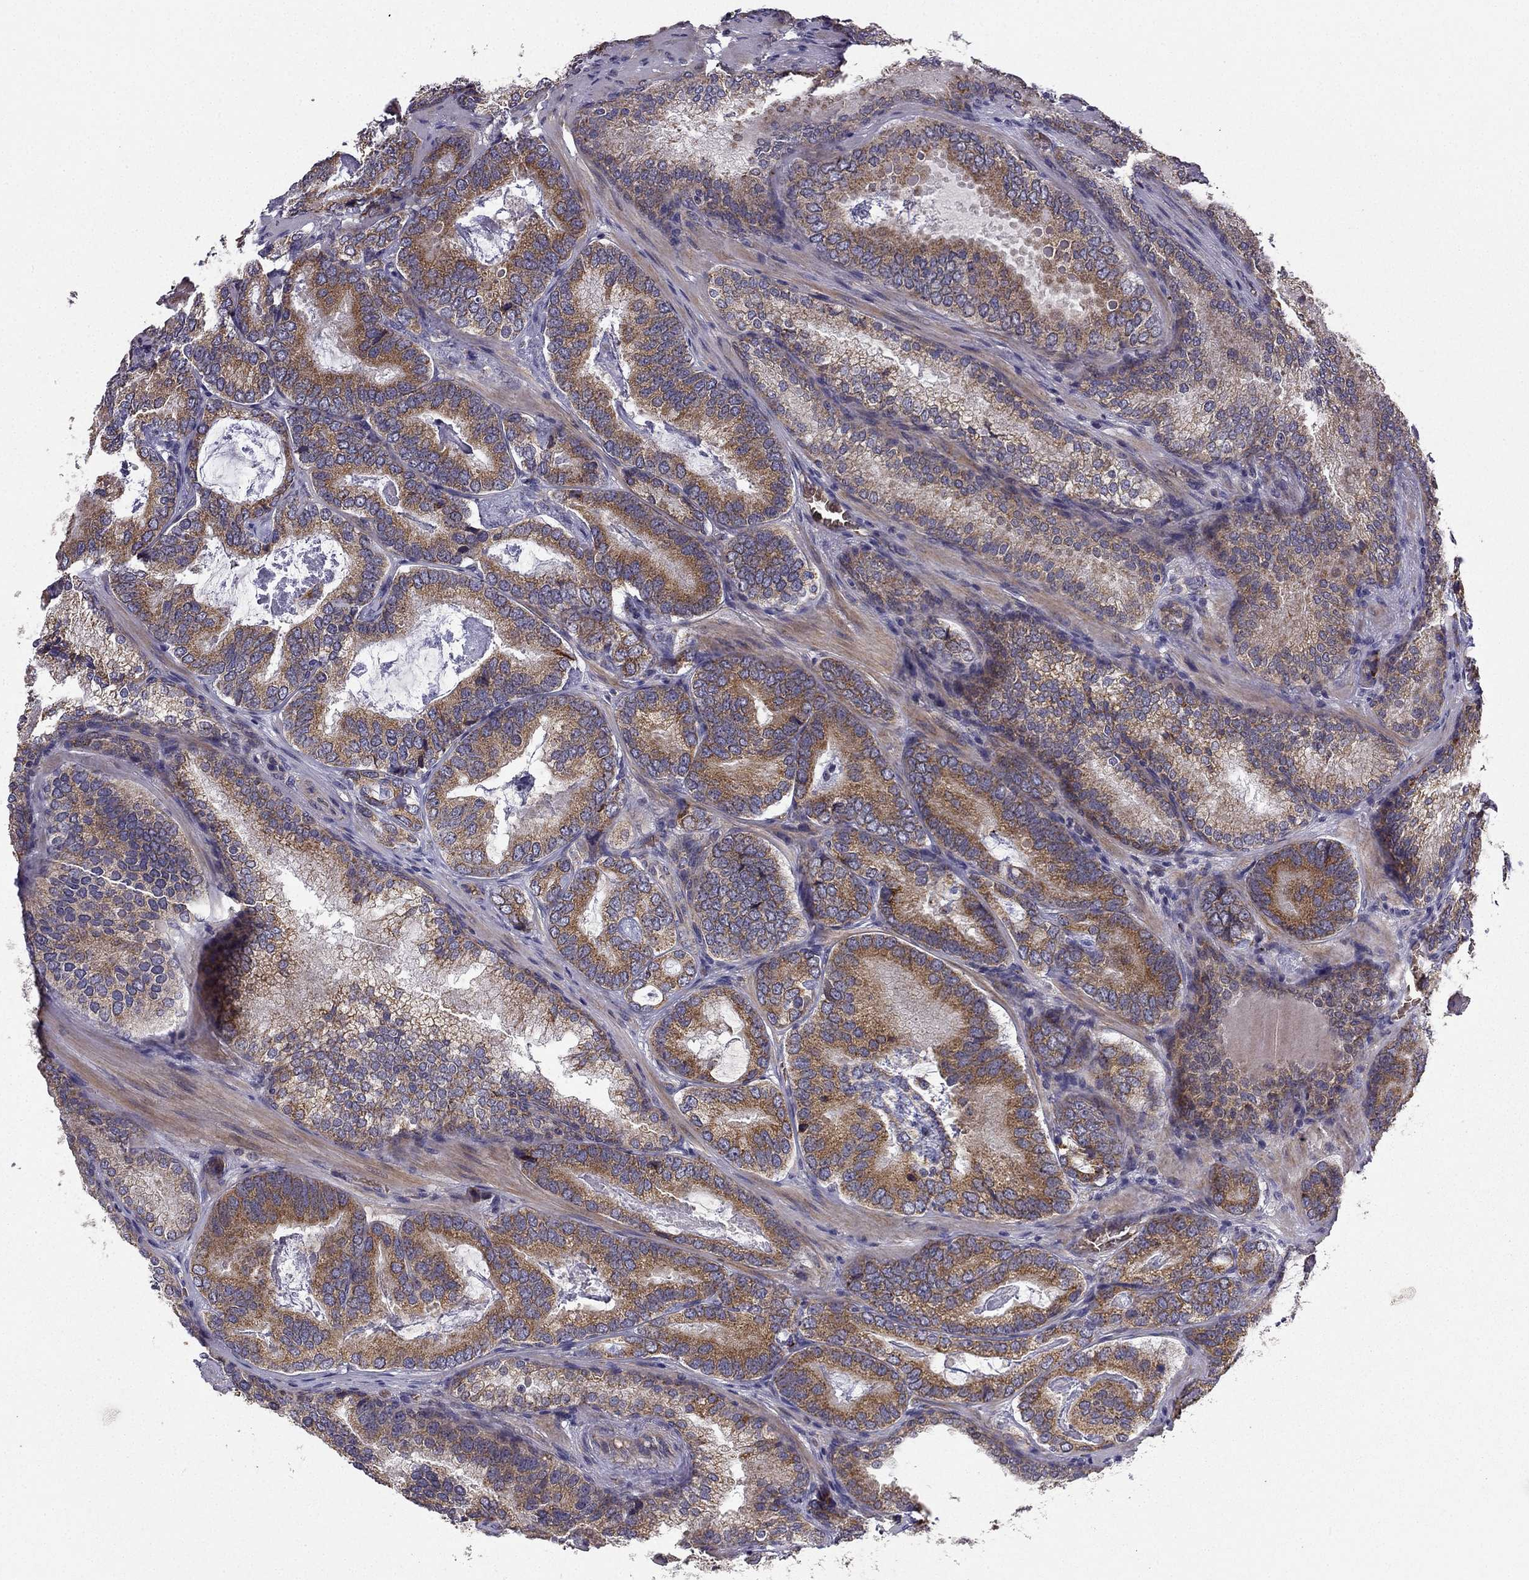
{"staining": {"intensity": "moderate", "quantity": ">75%", "location": "cytoplasmic/membranous"}, "tissue": "prostate cancer", "cell_type": "Tumor cells", "image_type": "cancer", "snomed": [{"axis": "morphology", "description": "Adenocarcinoma, Low grade"}, {"axis": "topography", "description": "Prostate"}], "caption": "High-magnification brightfield microscopy of low-grade adenocarcinoma (prostate) stained with DAB (3,3'-diaminobenzidine) (brown) and counterstained with hematoxylin (blue). tumor cells exhibit moderate cytoplasmic/membranous positivity is appreciated in approximately>75% of cells.", "gene": "B4GALT7", "patient": {"sex": "male", "age": 60}}